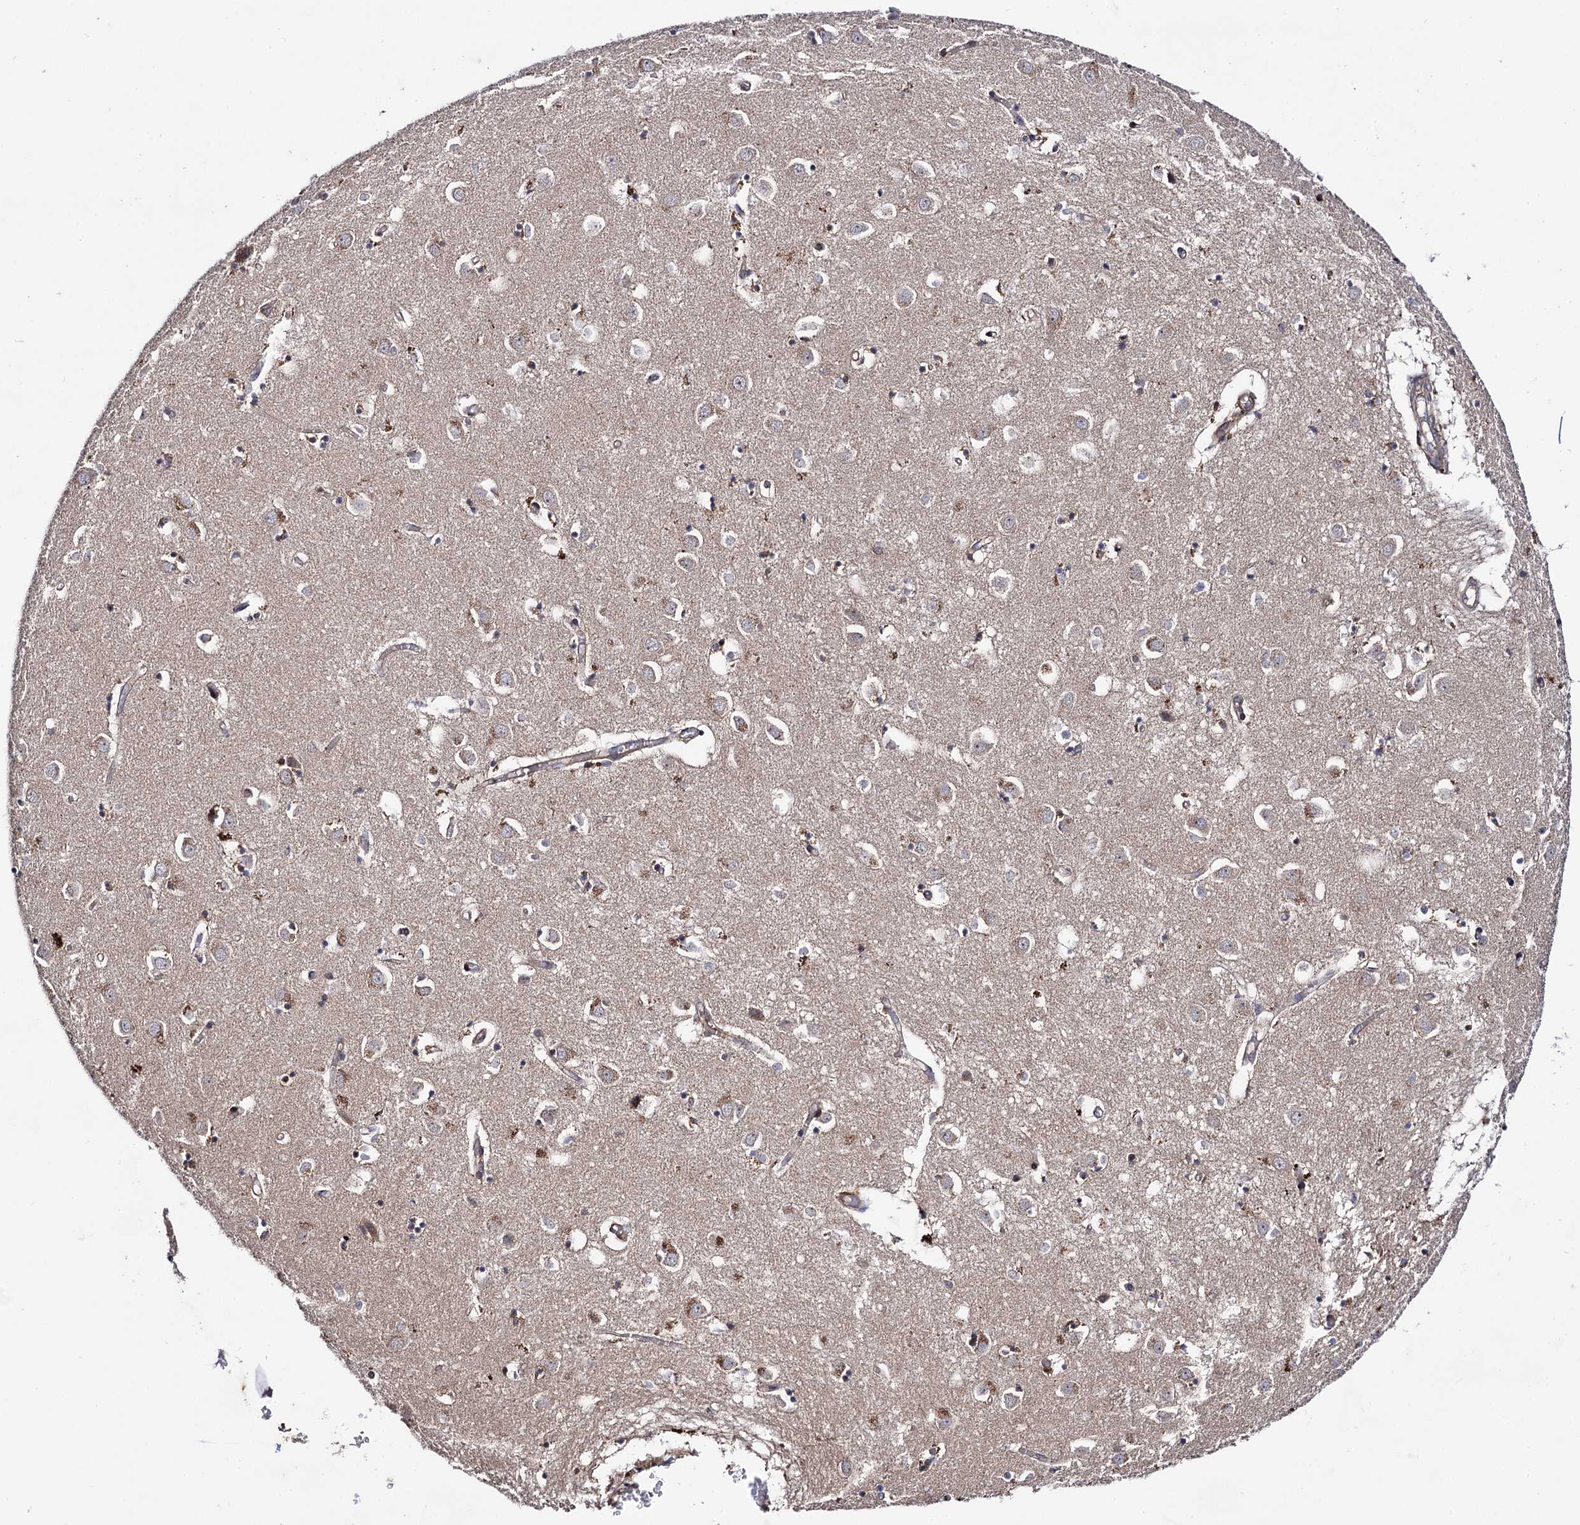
{"staining": {"intensity": "moderate", "quantity": "25%-75%", "location": "cytoplasmic/membranous"}, "tissue": "caudate", "cell_type": "Glial cells", "image_type": "normal", "snomed": [{"axis": "morphology", "description": "Normal tissue, NOS"}, {"axis": "topography", "description": "Lateral ventricle wall"}], "caption": "A brown stain highlights moderate cytoplasmic/membranous positivity of a protein in glial cells of unremarkable human caudate. The protein of interest is stained brown, and the nuclei are stained in blue (DAB (3,3'-diaminobenzidine) IHC with brightfield microscopy, high magnification).", "gene": "MICAL2", "patient": {"sex": "male", "age": 70}}